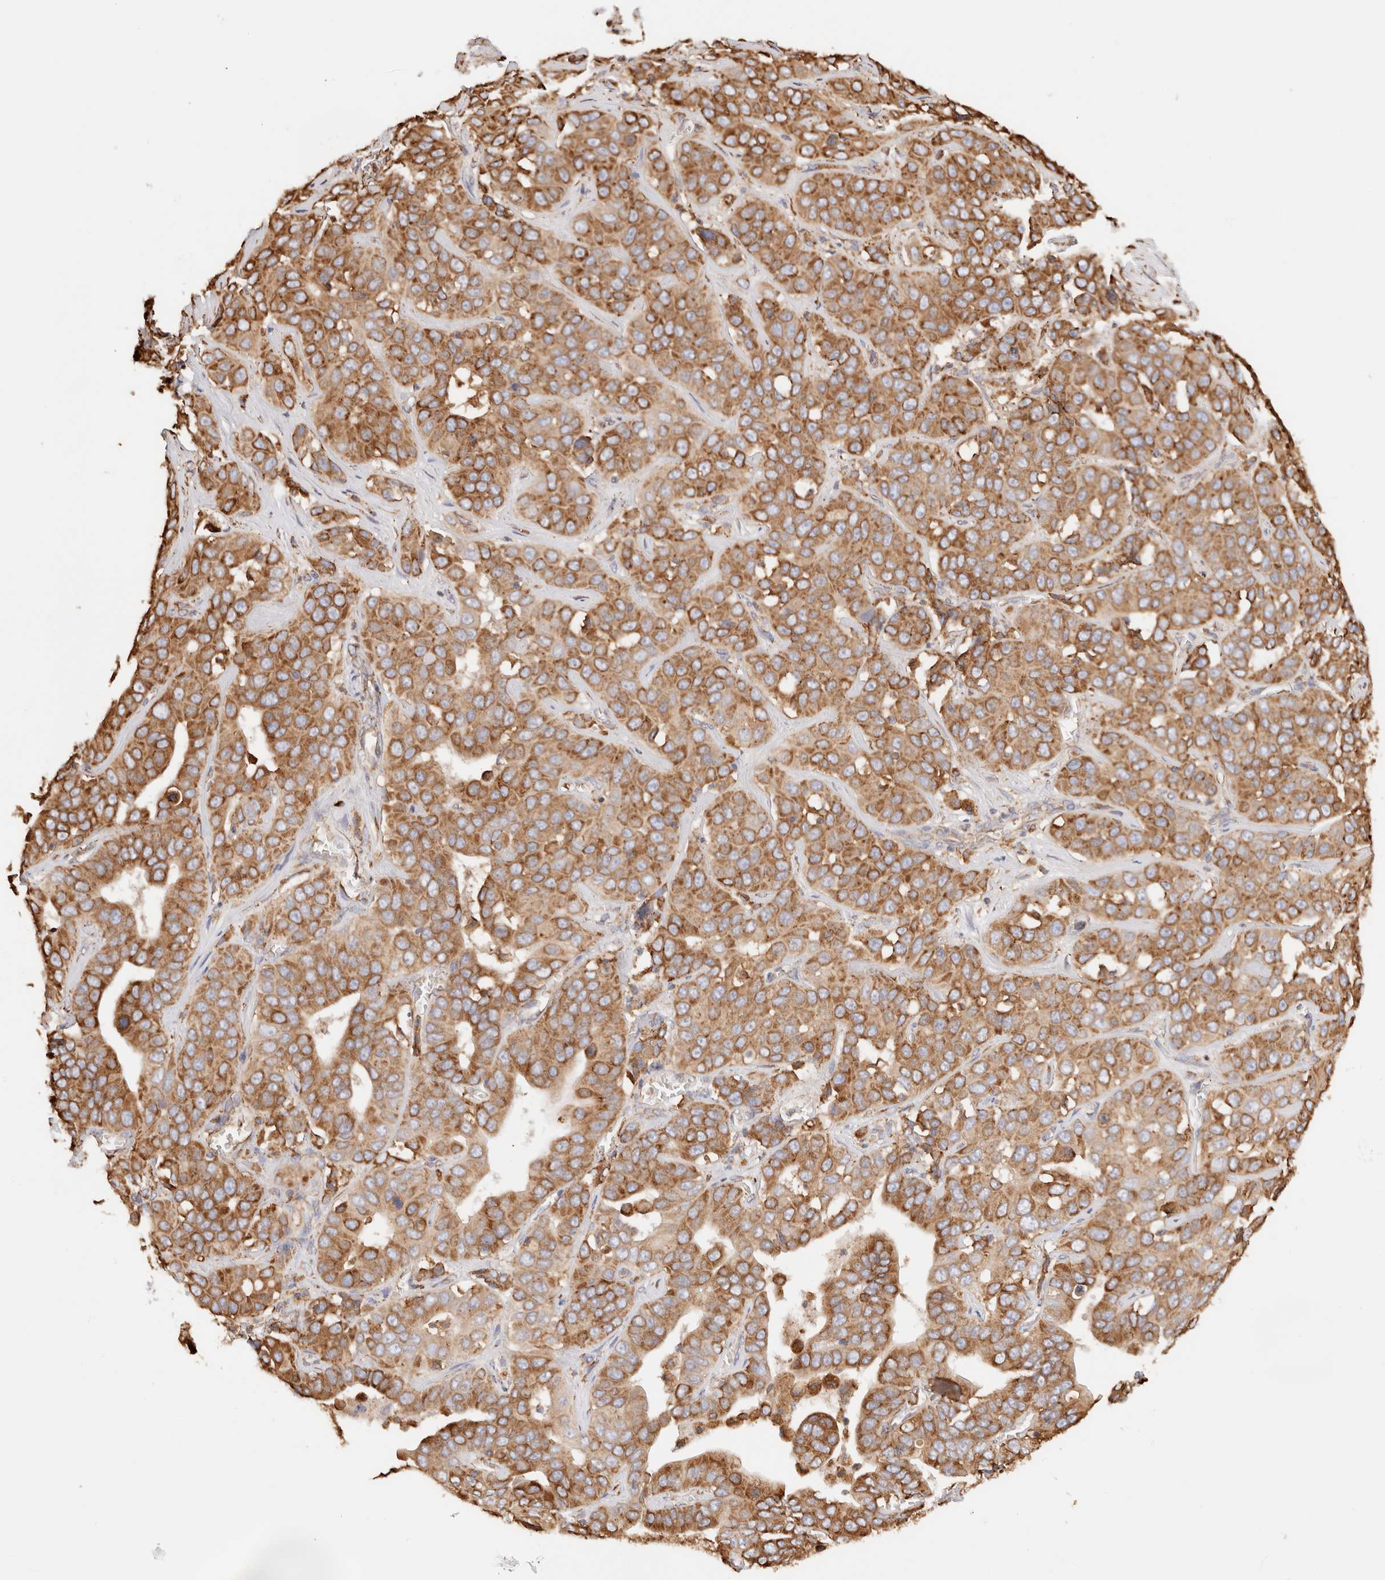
{"staining": {"intensity": "moderate", "quantity": ">75%", "location": "cytoplasmic/membranous"}, "tissue": "liver cancer", "cell_type": "Tumor cells", "image_type": "cancer", "snomed": [{"axis": "morphology", "description": "Cholangiocarcinoma"}, {"axis": "topography", "description": "Liver"}], "caption": "Immunohistochemical staining of human cholangiocarcinoma (liver) exhibits moderate cytoplasmic/membranous protein staining in about >75% of tumor cells.", "gene": "FER", "patient": {"sex": "female", "age": 52}}